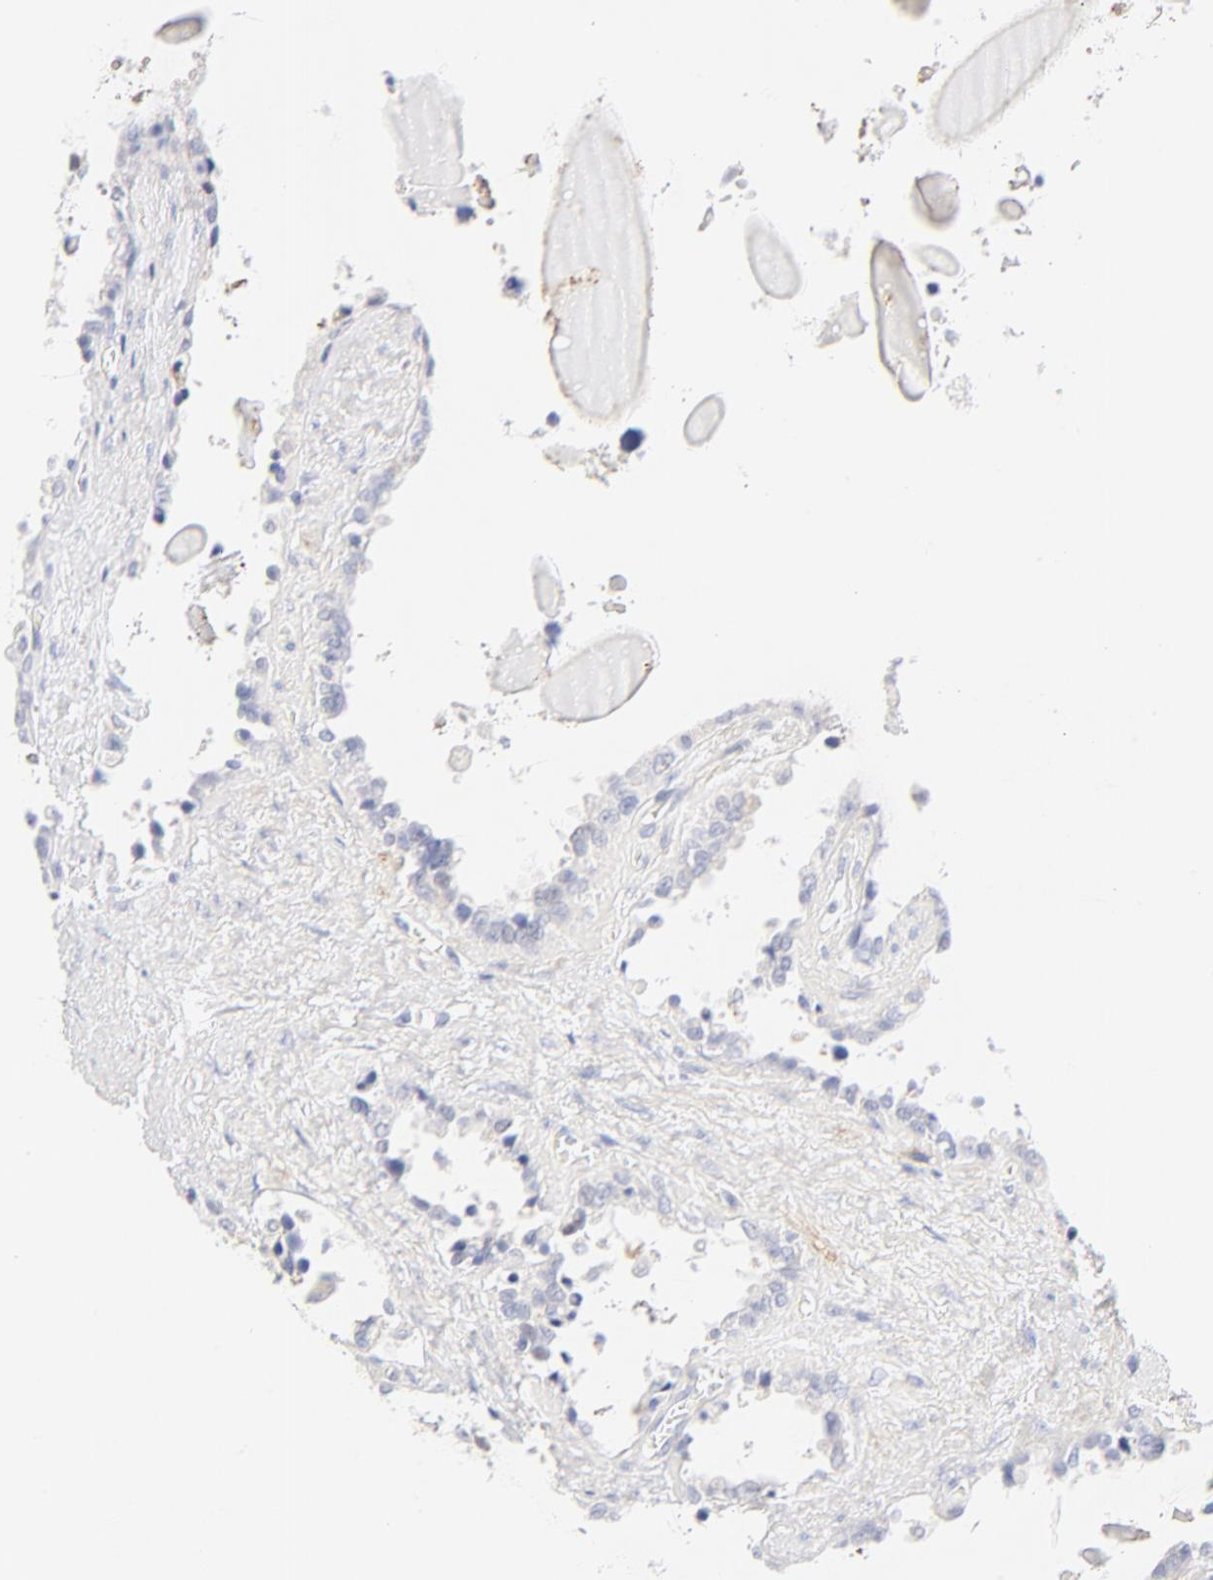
{"staining": {"intensity": "negative", "quantity": "none", "location": "none"}, "tissue": "seminal vesicle", "cell_type": "Glandular cells", "image_type": "normal", "snomed": [{"axis": "morphology", "description": "Normal tissue, NOS"}, {"axis": "morphology", "description": "Inflammation, NOS"}, {"axis": "topography", "description": "Urinary bladder"}, {"axis": "topography", "description": "Prostate"}, {"axis": "topography", "description": "Seminal veicle"}], "caption": "Immunohistochemistry (IHC) histopathology image of normal seminal vesicle: human seminal vesicle stained with DAB (3,3'-diaminobenzidine) demonstrates no significant protein staining in glandular cells.", "gene": "NPNT", "patient": {"sex": "male", "age": 82}}